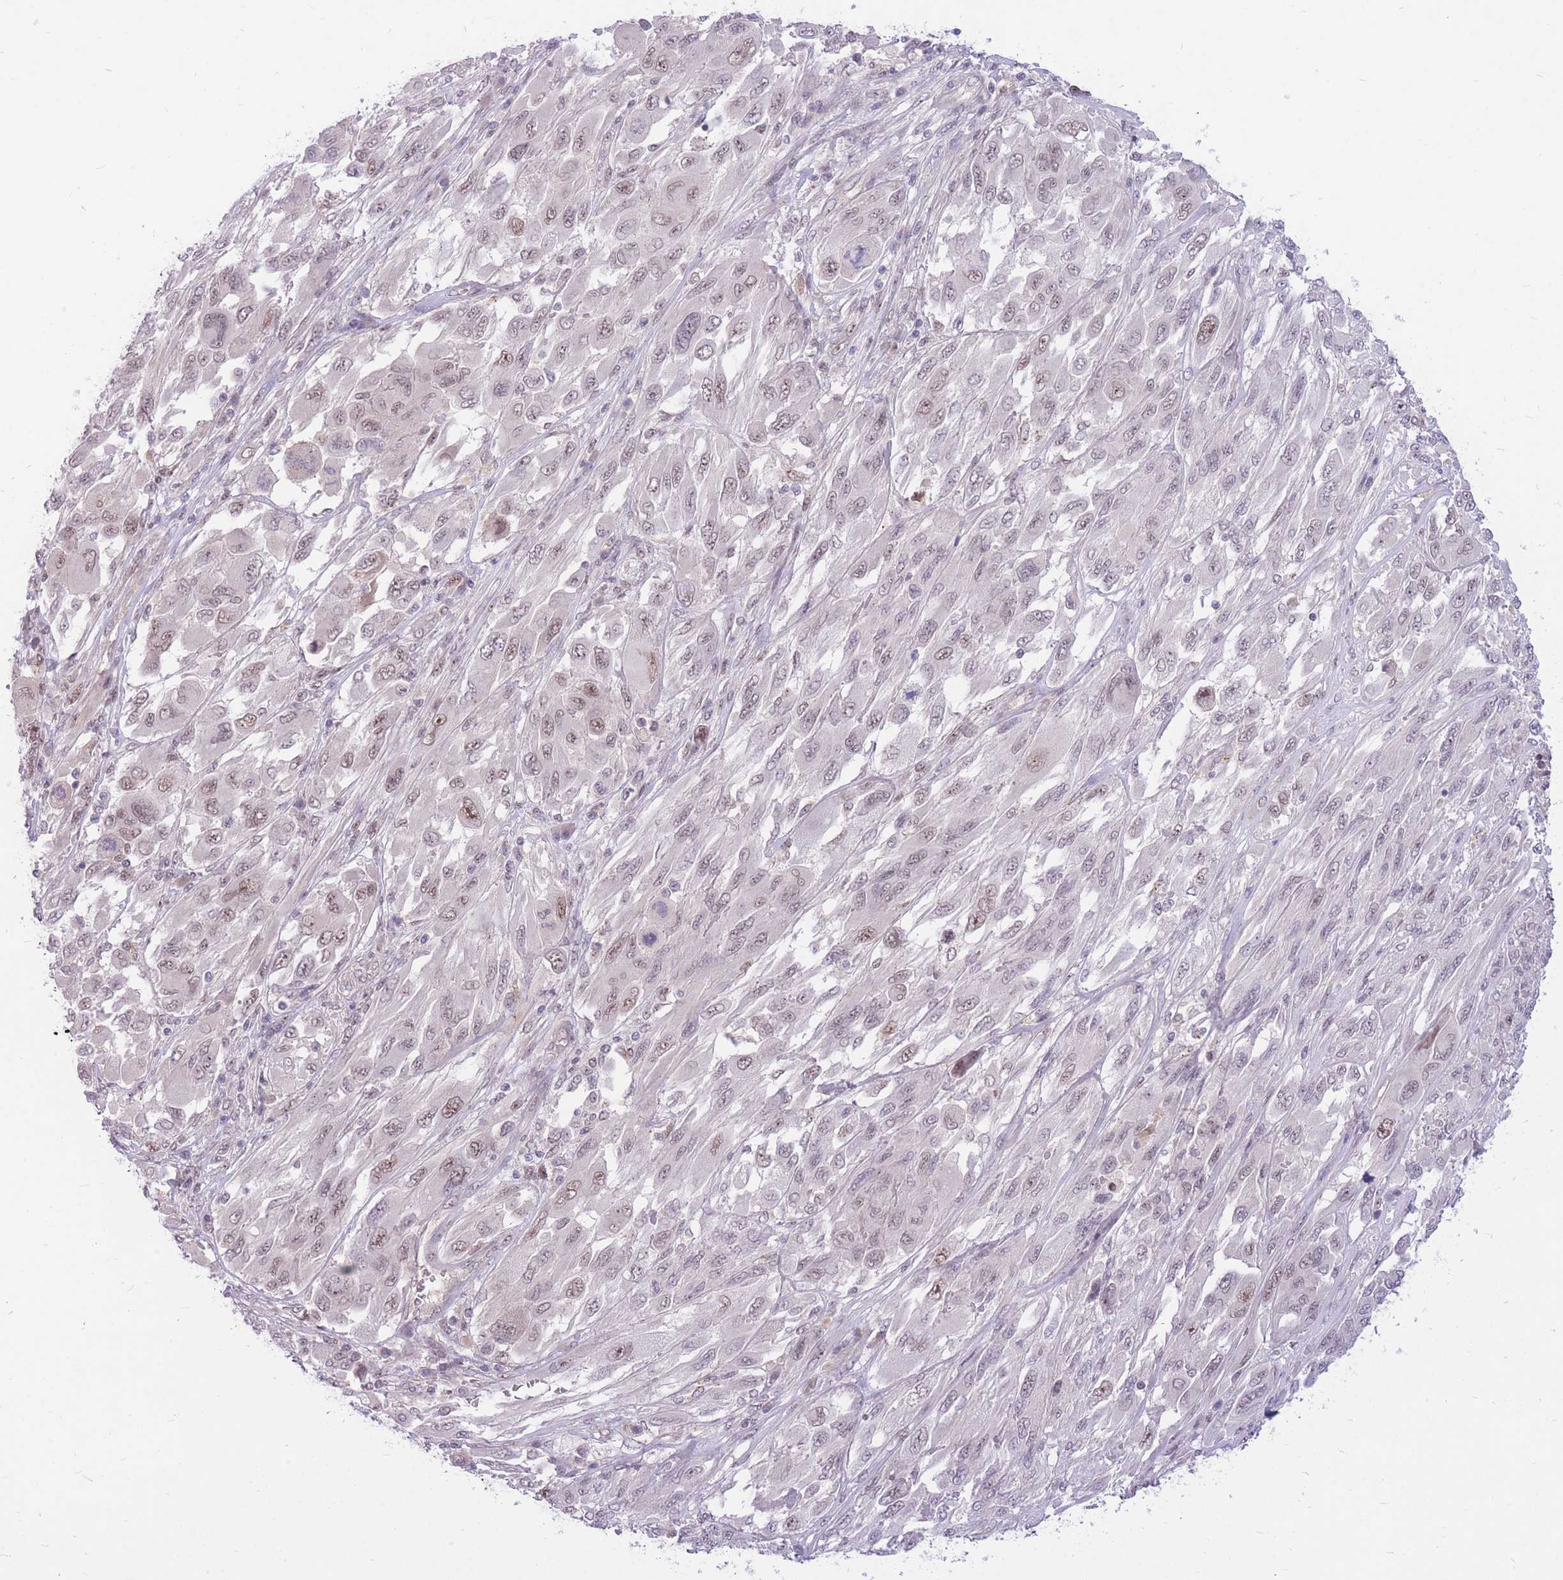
{"staining": {"intensity": "weak", "quantity": "25%-75%", "location": "nuclear"}, "tissue": "melanoma", "cell_type": "Tumor cells", "image_type": "cancer", "snomed": [{"axis": "morphology", "description": "Malignant melanoma, NOS"}, {"axis": "topography", "description": "Skin"}], "caption": "Immunohistochemistry histopathology image of human malignant melanoma stained for a protein (brown), which shows low levels of weak nuclear expression in about 25%-75% of tumor cells.", "gene": "ERCC2", "patient": {"sex": "female", "age": 91}}